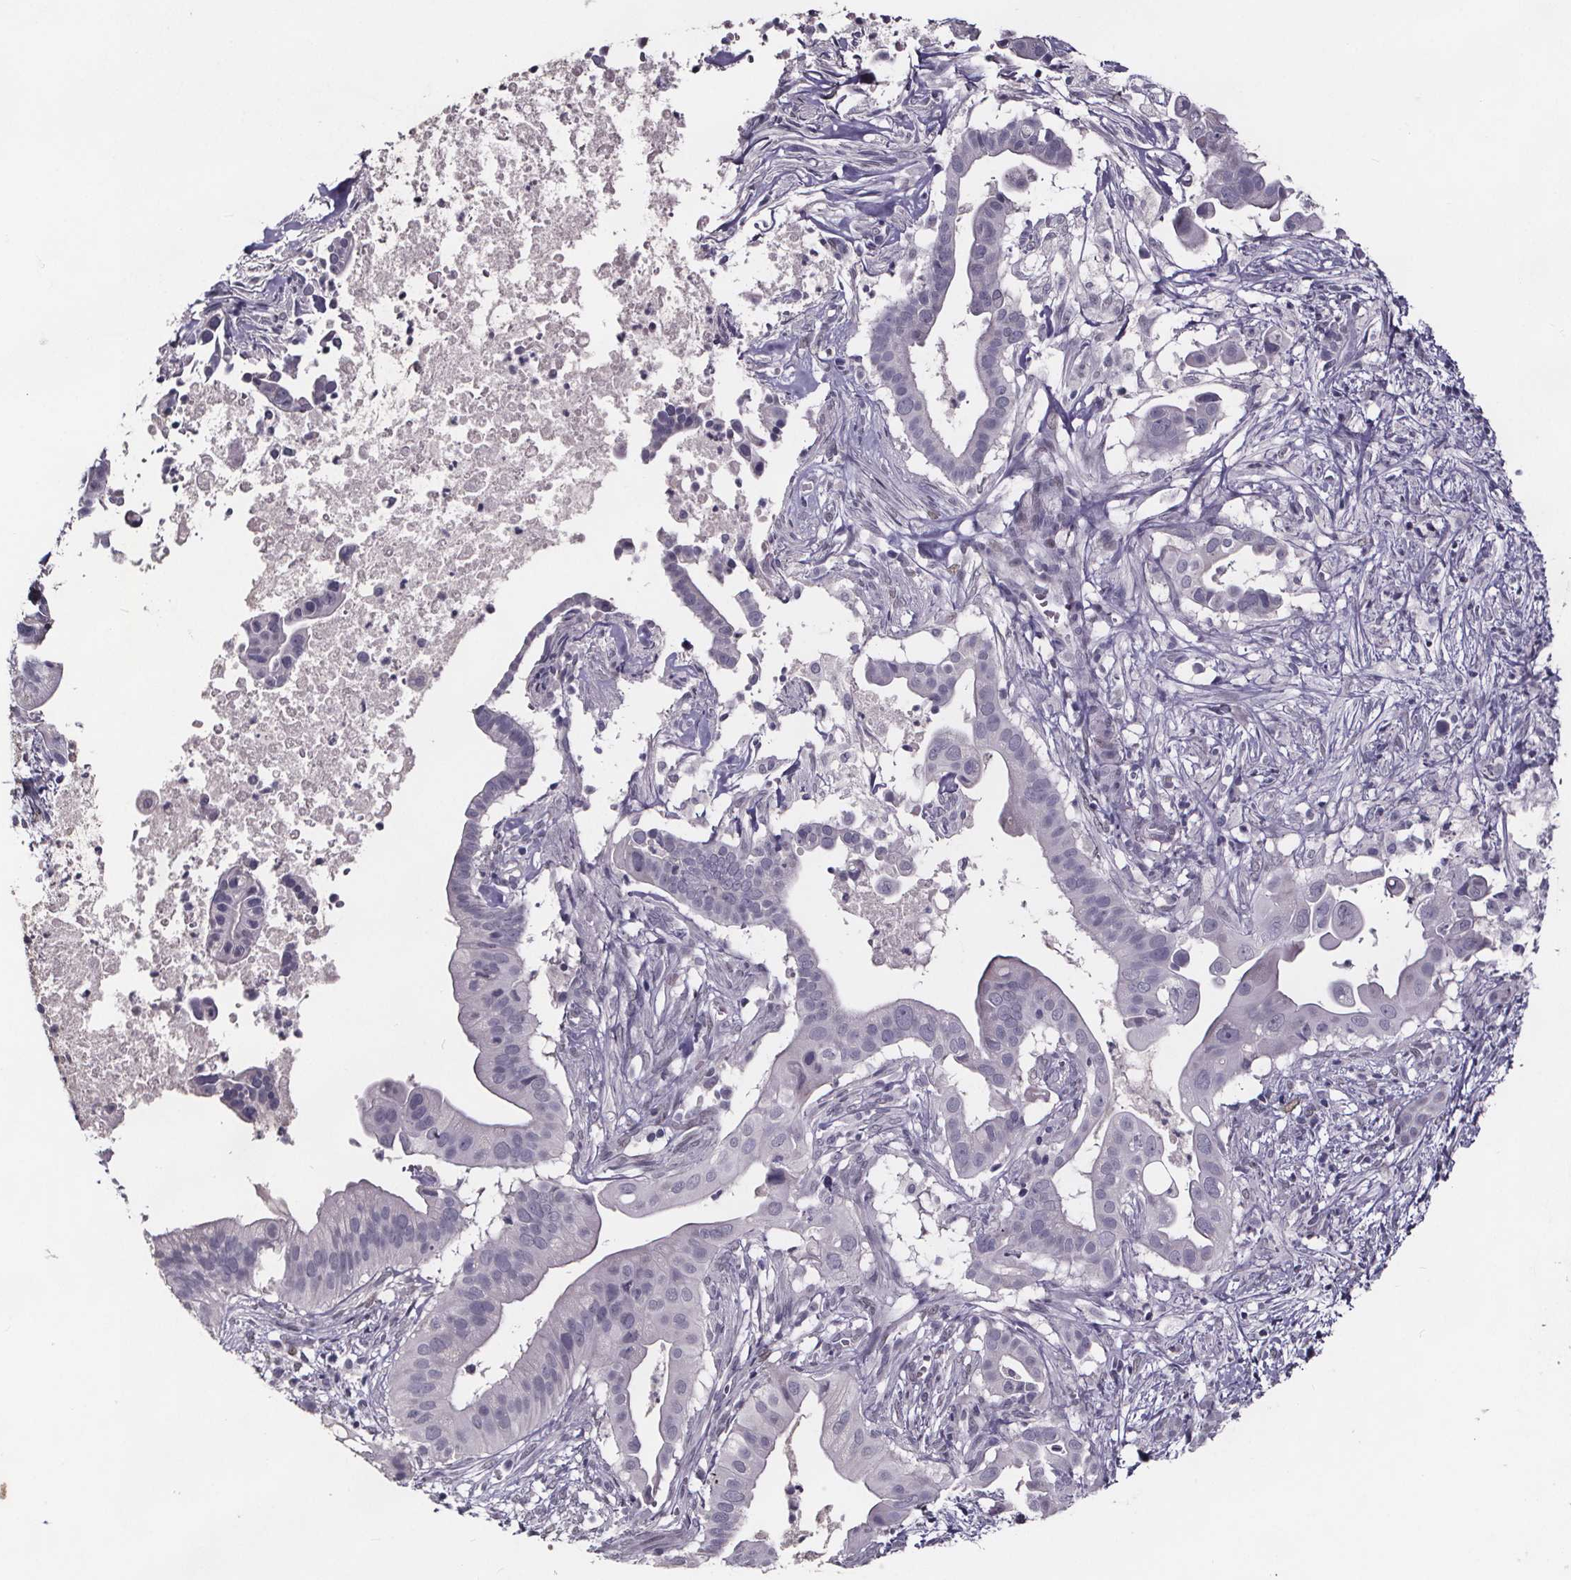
{"staining": {"intensity": "negative", "quantity": "none", "location": "none"}, "tissue": "pancreatic cancer", "cell_type": "Tumor cells", "image_type": "cancer", "snomed": [{"axis": "morphology", "description": "Adenocarcinoma, NOS"}, {"axis": "topography", "description": "Pancreas"}], "caption": "High power microscopy image of an immunohistochemistry image of pancreatic adenocarcinoma, revealing no significant positivity in tumor cells. The staining was performed using DAB (3,3'-diaminobenzidine) to visualize the protein expression in brown, while the nuclei were stained in blue with hematoxylin (Magnification: 20x).", "gene": "AR", "patient": {"sex": "male", "age": 61}}